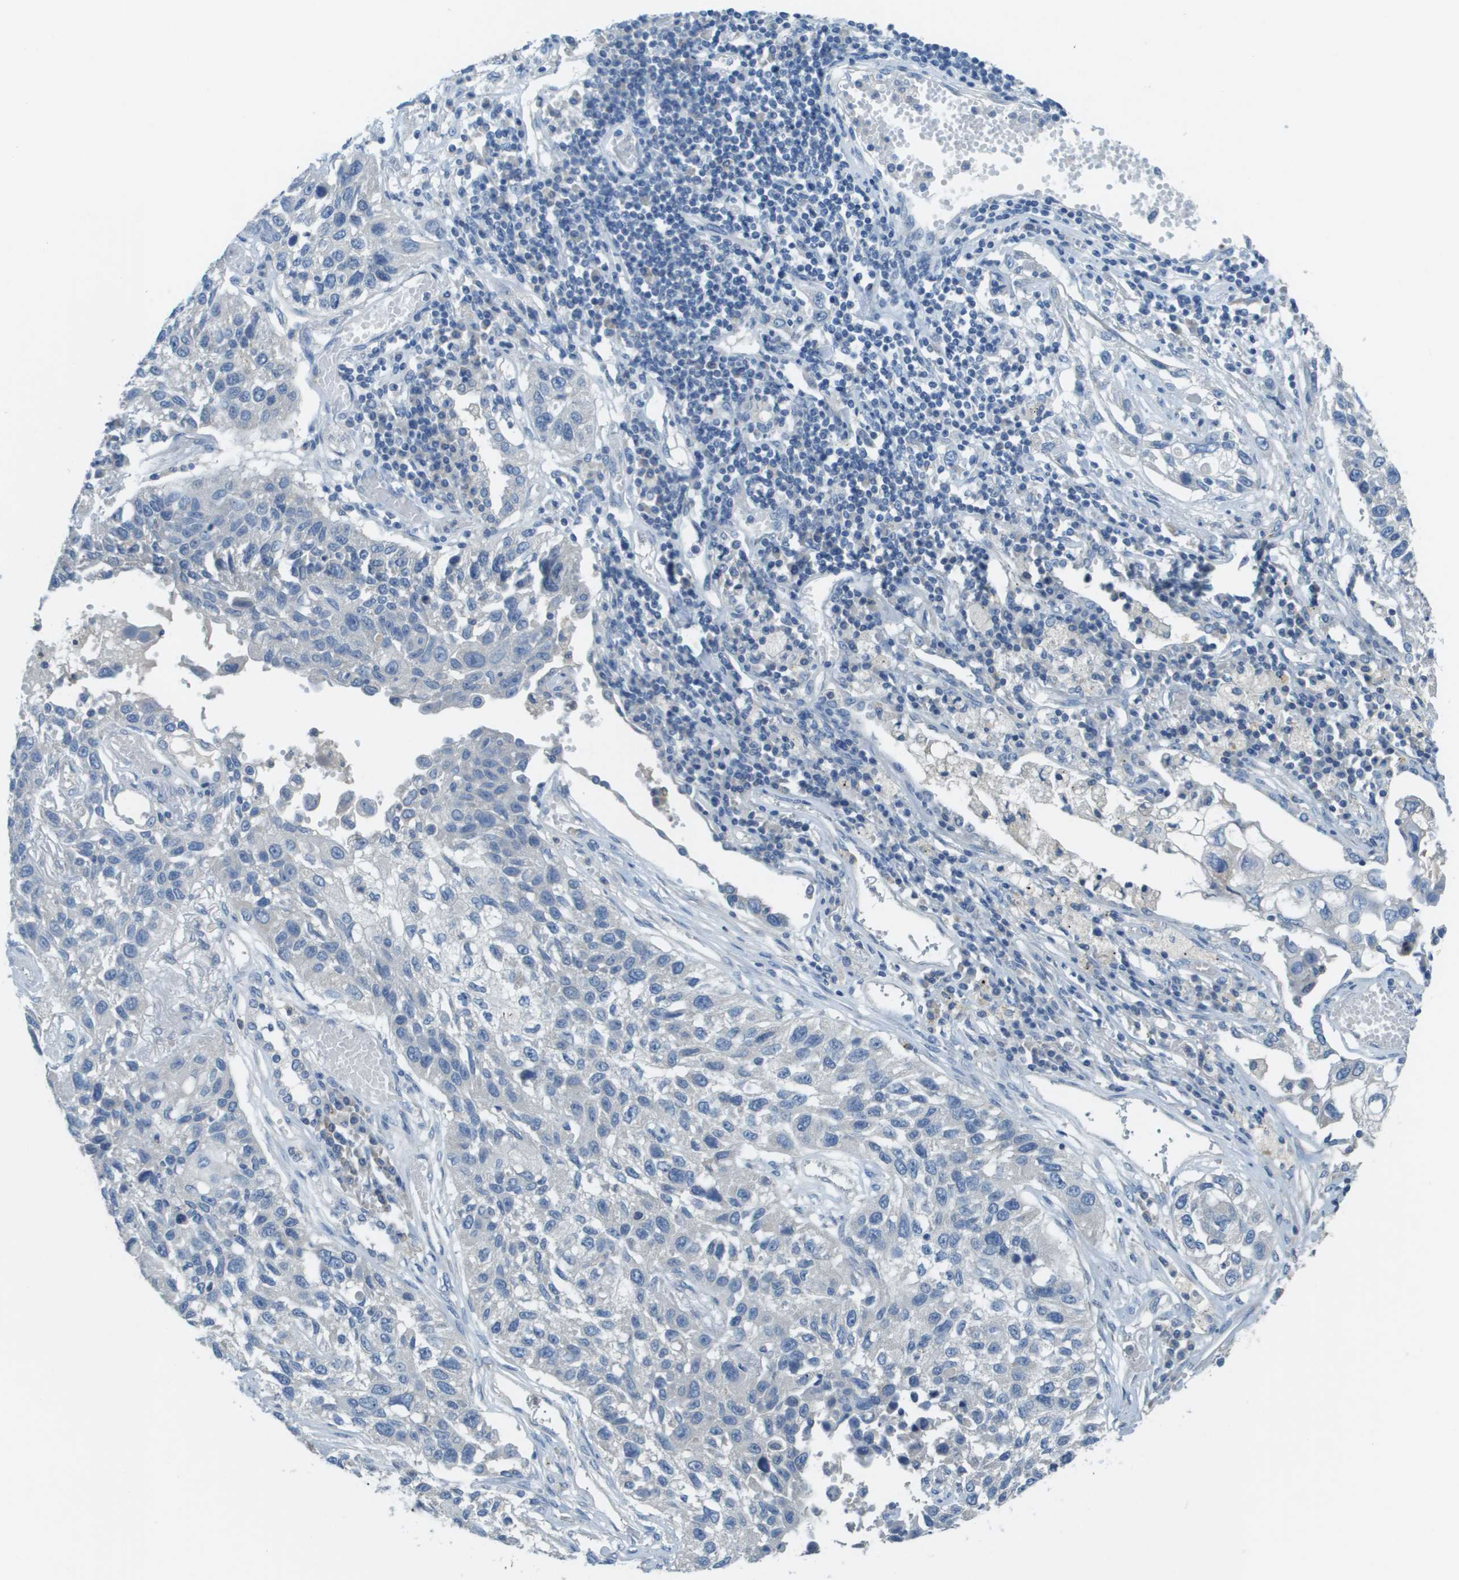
{"staining": {"intensity": "negative", "quantity": "none", "location": "none"}, "tissue": "lung cancer", "cell_type": "Tumor cells", "image_type": "cancer", "snomed": [{"axis": "morphology", "description": "Squamous cell carcinoma, NOS"}, {"axis": "topography", "description": "Lung"}], "caption": "The histopathology image exhibits no staining of tumor cells in lung squamous cell carcinoma.", "gene": "PTGDR2", "patient": {"sex": "male", "age": 71}}